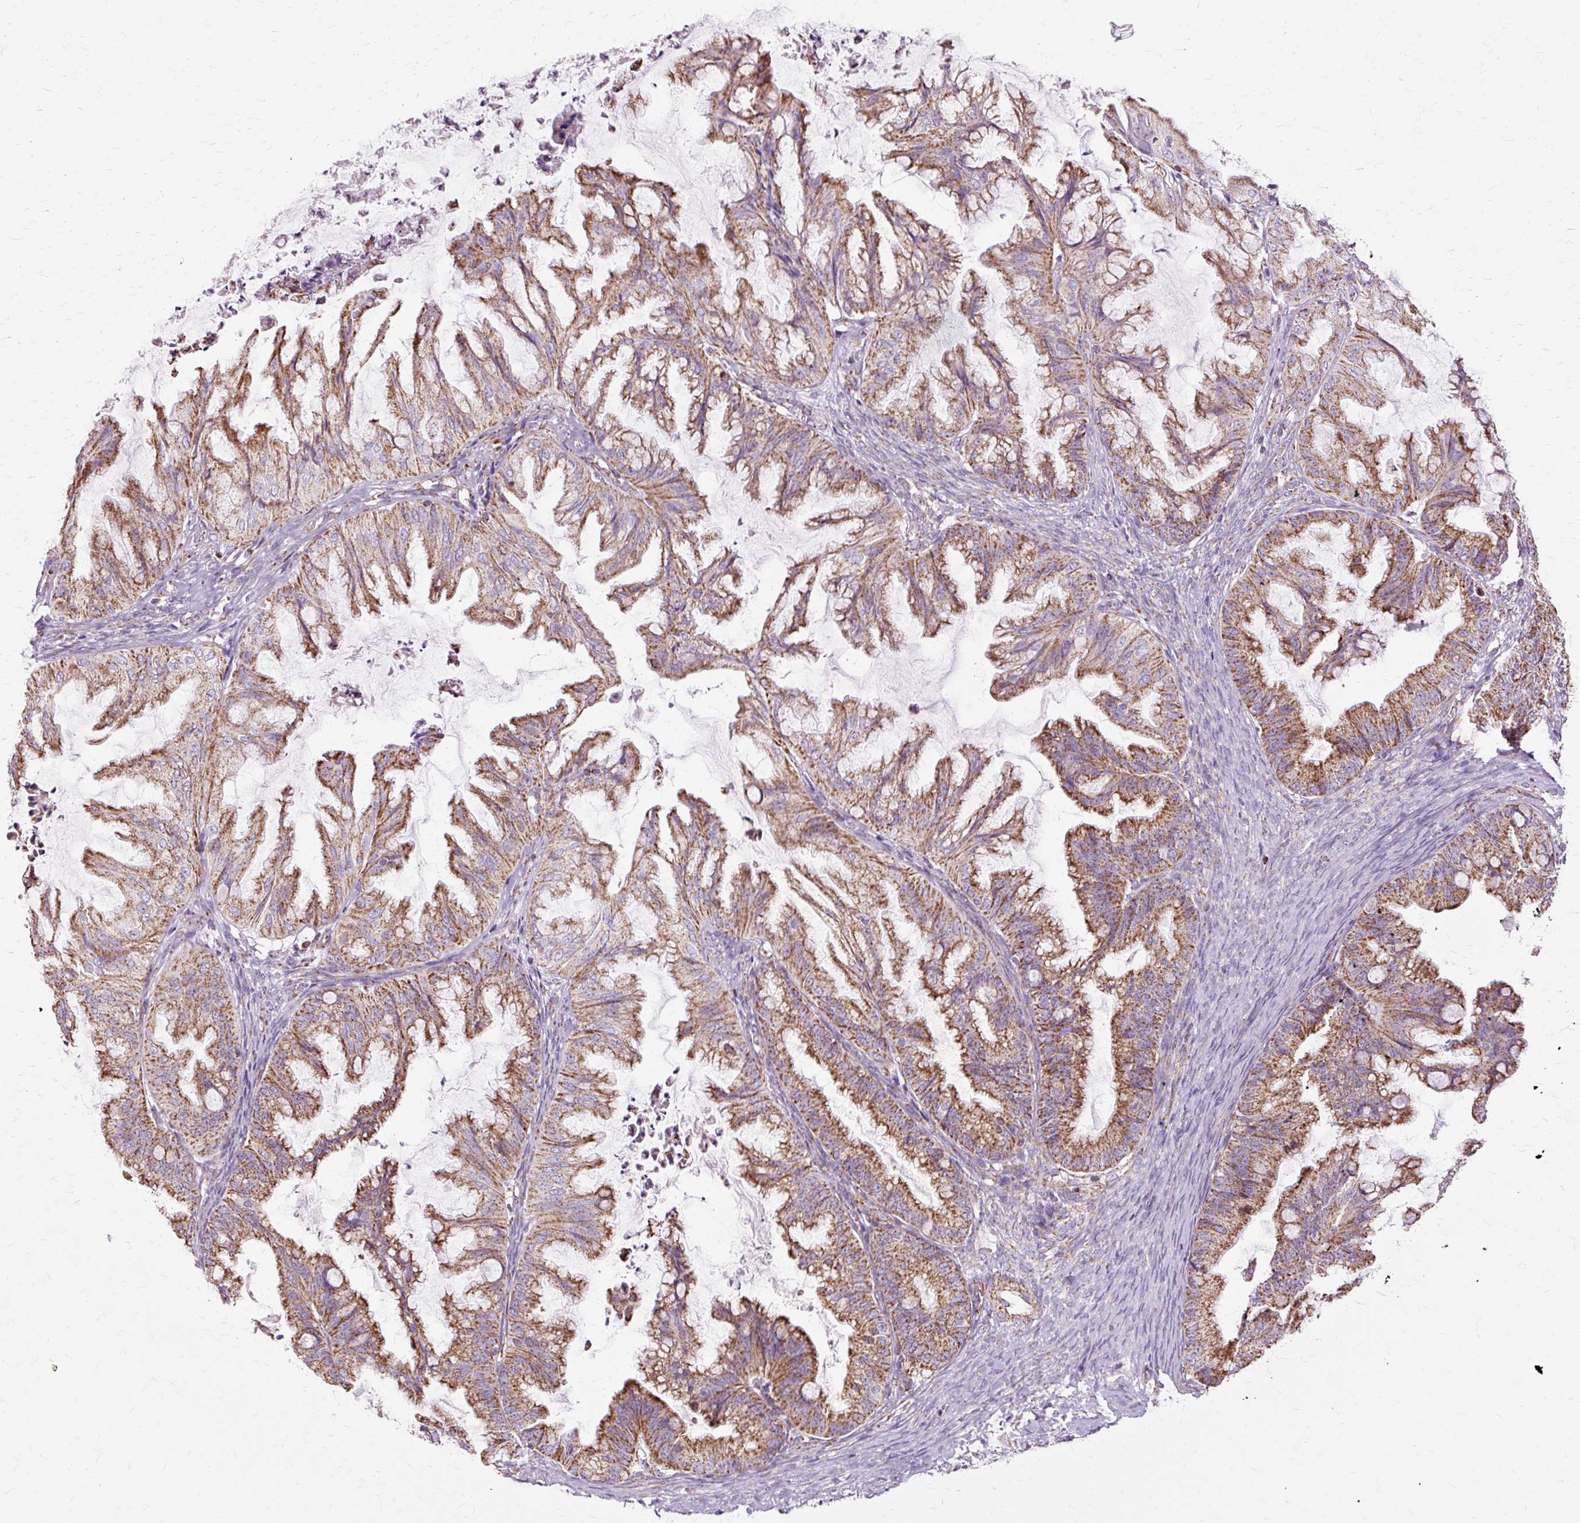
{"staining": {"intensity": "moderate", "quantity": ">75%", "location": "cytoplasmic/membranous"}, "tissue": "ovarian cancer", "cell_type": "Tumor cells", "image_type": "cancer", "snomed": [{"axis": "morphology", "description": "Cystadenocarcinoma, mucinous, NOS"}, {"axis": "topography", "description": "Ovary"}], "caption": "Ovarian cancer (mucinous cystadenocarcinoma) stained for a protein (brown) reveals moderate cytoplasmic/membranous positive expression in approximately >75% of tumor cells.", "gene": "DLAT", "patient": {"sex": "female", "age": 35}}